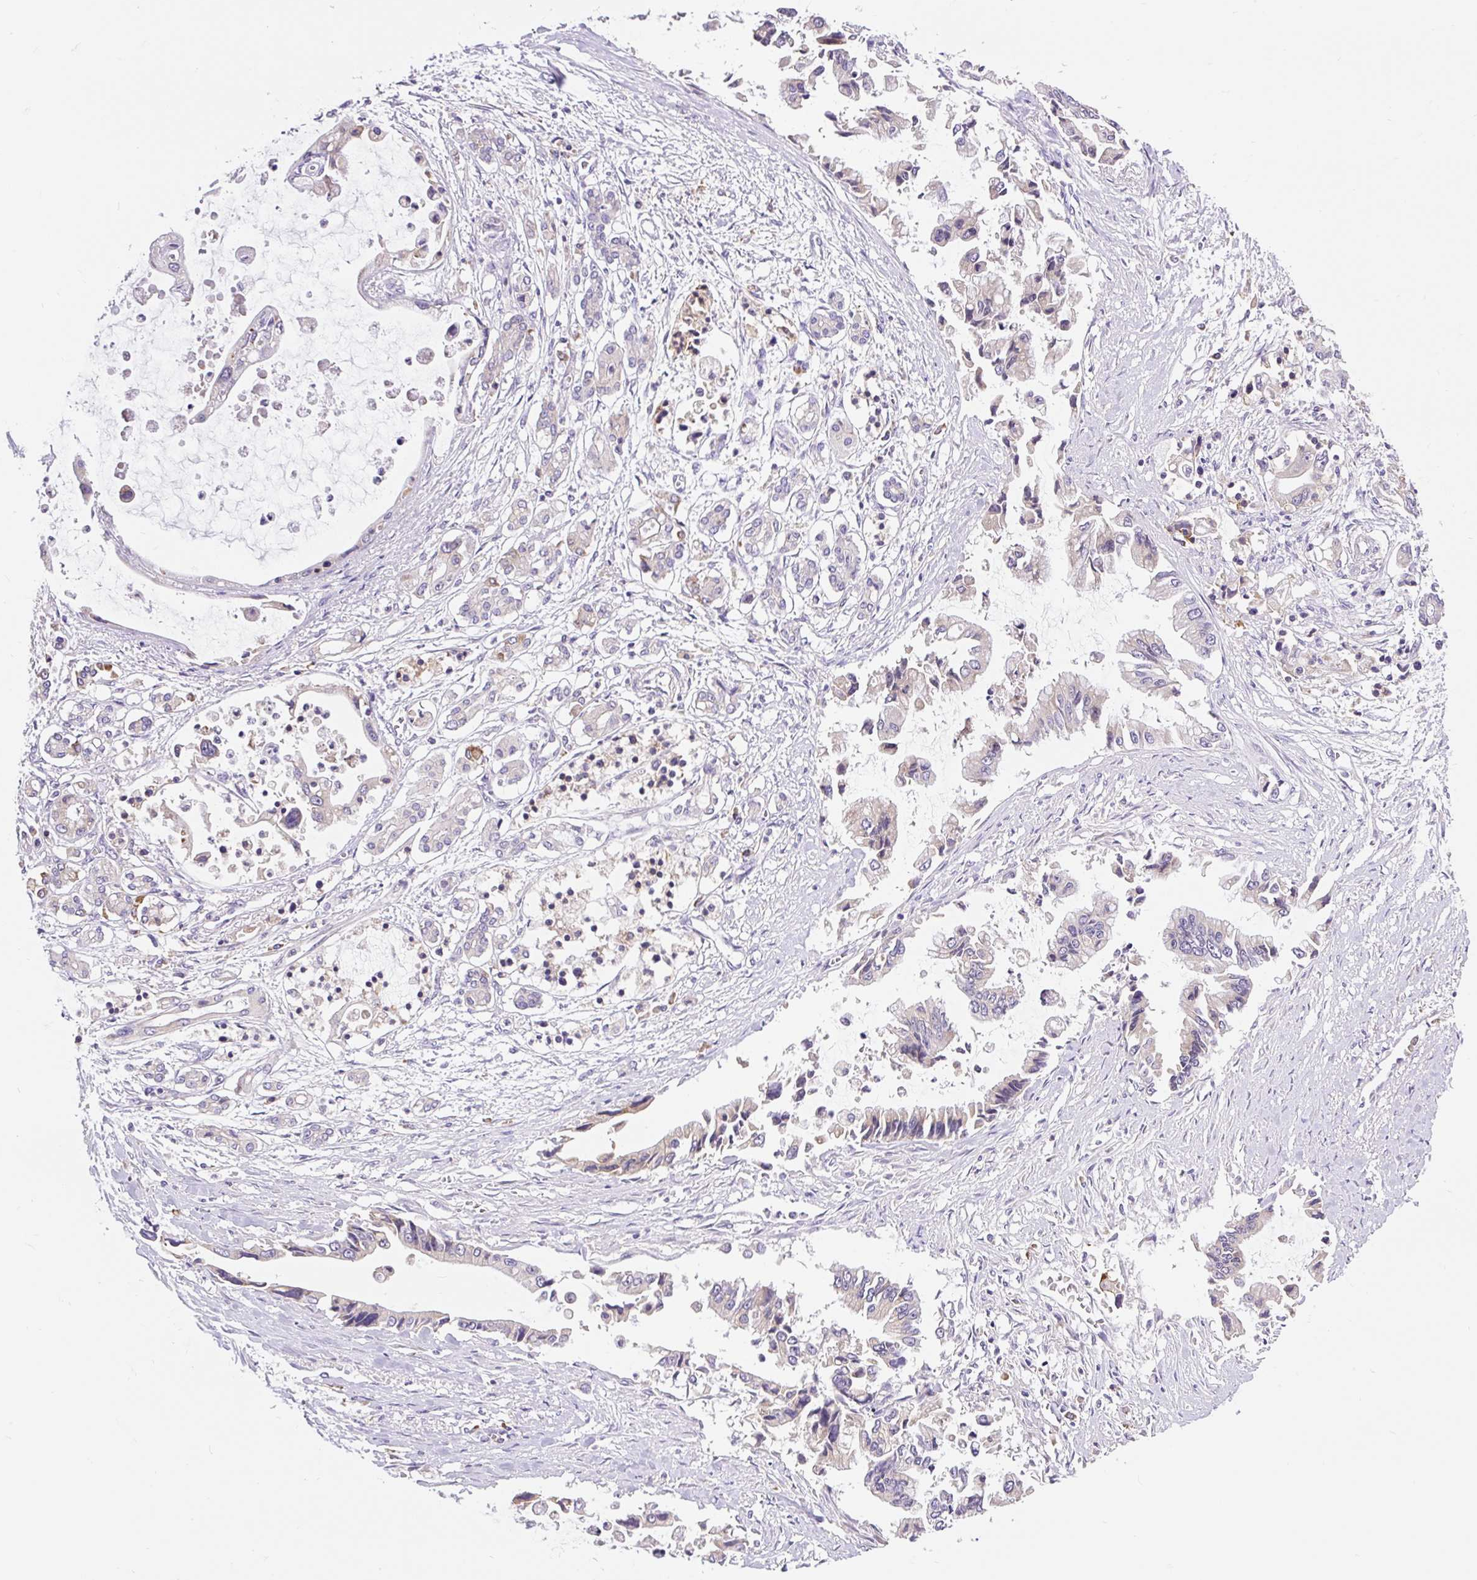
{"staining": {"intensity": "negative", "quantity": "none", "location": "none"}, "tissue": "pancreatic cancer", "cell_type": "Tumor cells", "image_type": "cancer", "snomed": [{"axis": "morphology", "description": "Adenocarcinoma, NOS"}, {"axis": "topography", "description": "Pancreas"}], "caption": "The immunohistochemistry (IHC) histopathology image has no significant expression in tumor cells of pancreatic adenocarcinoma tissue. (DAB IHC, high magnification).", "gene": "SEC63", "patient": {"sex": "male", "age": 84}}